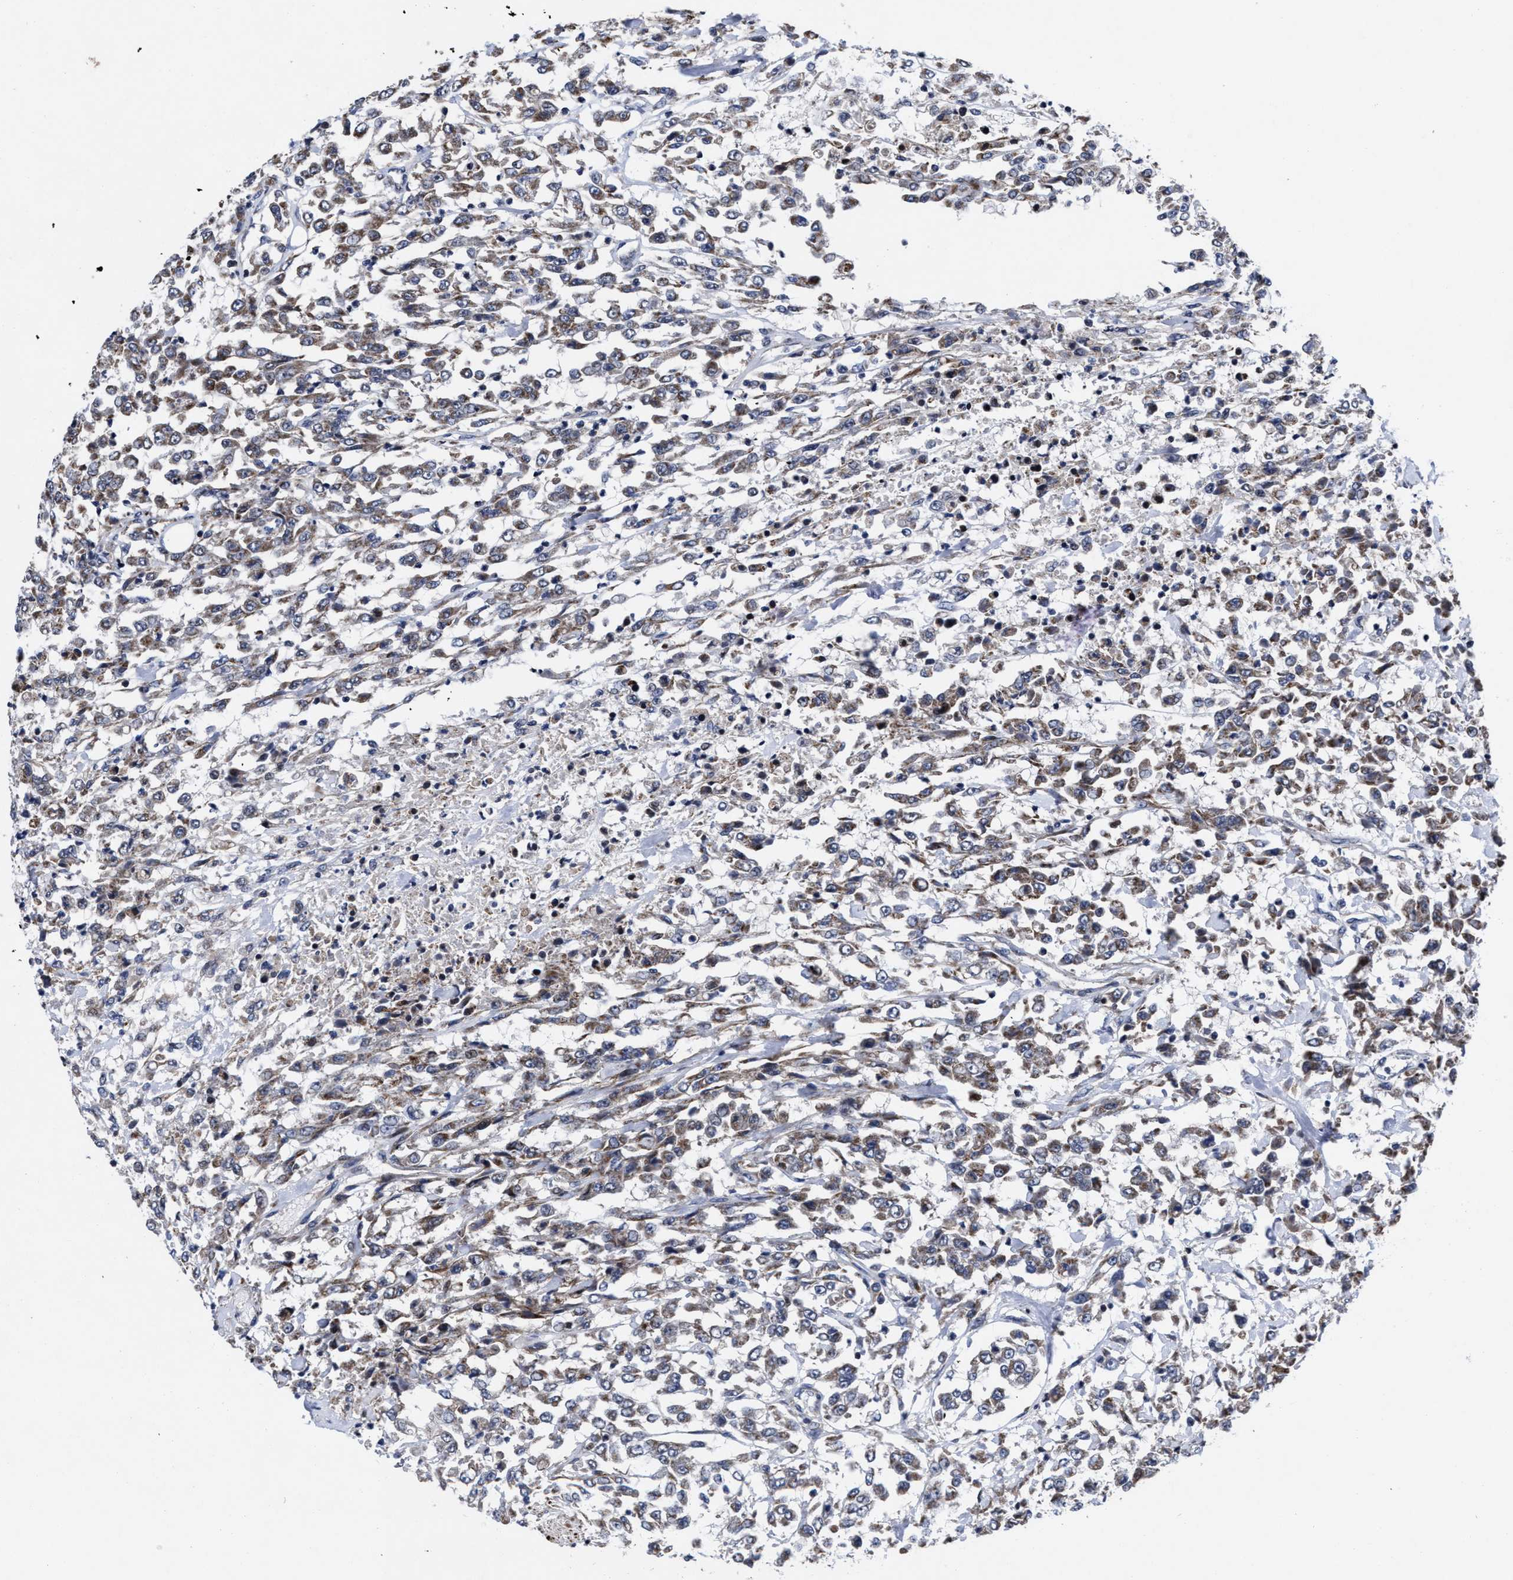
{"staining": {"intensity": "weak", "quantity": ">75%", "location": "cytoplasmic/membranous"}, "tissue": "urothelial cancer", "cell_type": "Tumor cells", "image_type": "cancer", "snomed": [{"axis": "morphology", "description": "Urothelial carcinoma, High grade"}, {"axis": "topography", "description": "Urinary bladder"}], "caption": "There is low levels of weak cytoplasmic/membranous expression in tumor cells of urothelial carcinoma (high-grade), as demonstrated by immunohistochemical staining (brown color).", "gene": "MRPL50", "patient": {"sex": "male", "age": 46}}